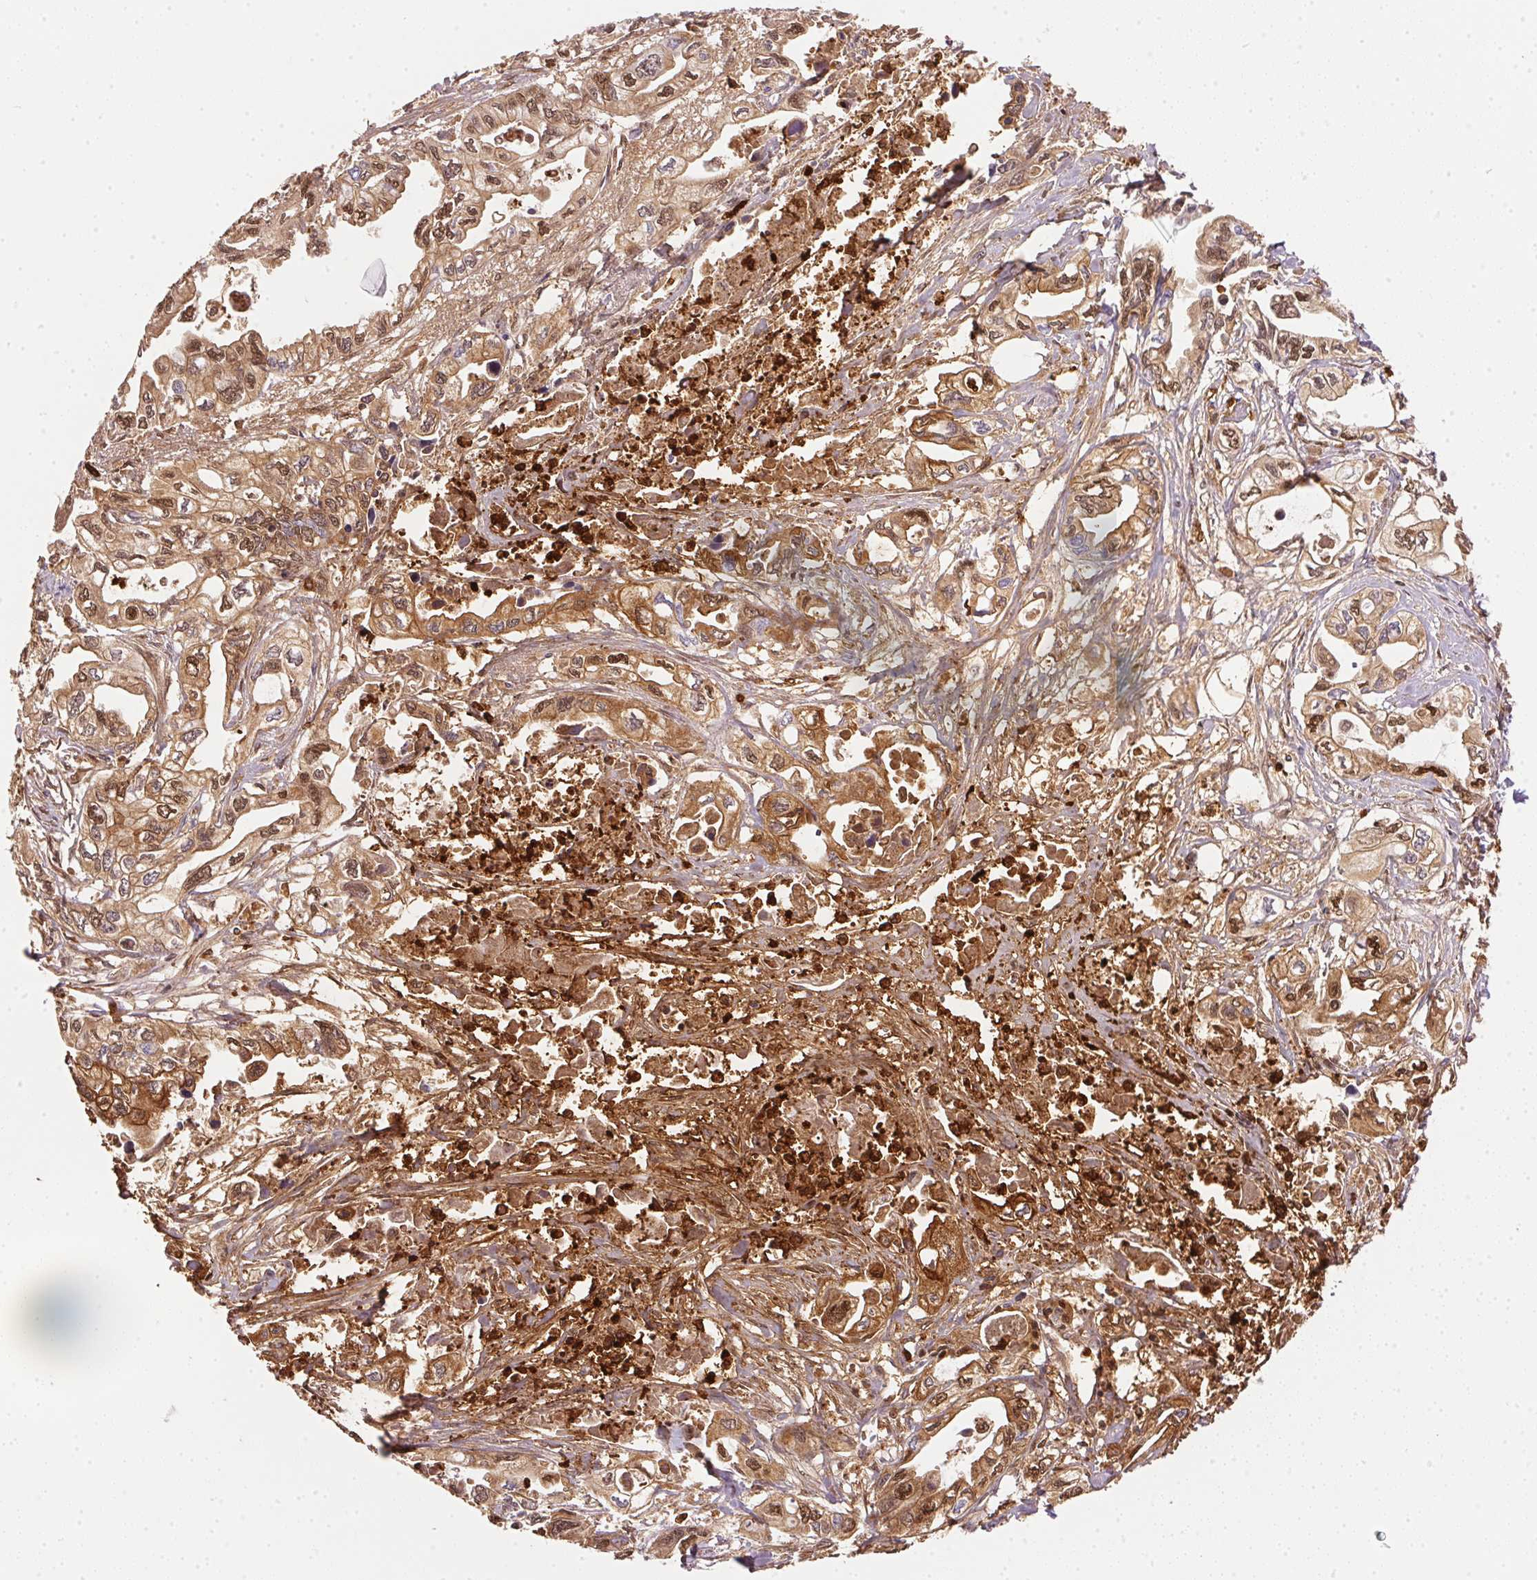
{"staining": {"intensity": "moderate", "quantity": ">75%", "location": "cytoplasmic/membranous,nuclear"}, "tissue": "pancreatic cancer", "cell_type": "Tumor cells", "image_type": "cancer", "snomed": [{"axis": "morphology", "description": "Adenocarcinoma, NOS"}, {"axis": "topography", "description": "Pancreas"}], "caption": "Immunohistochemistry of pancreatic cancer (adenocarcinoma) reveals medium levels of moderate cytoplasmic/membranous and nuclear expression in about >75% of tumor cells.", "gene": "ORM1", "patient": {"sex": "male", "age": 68}}